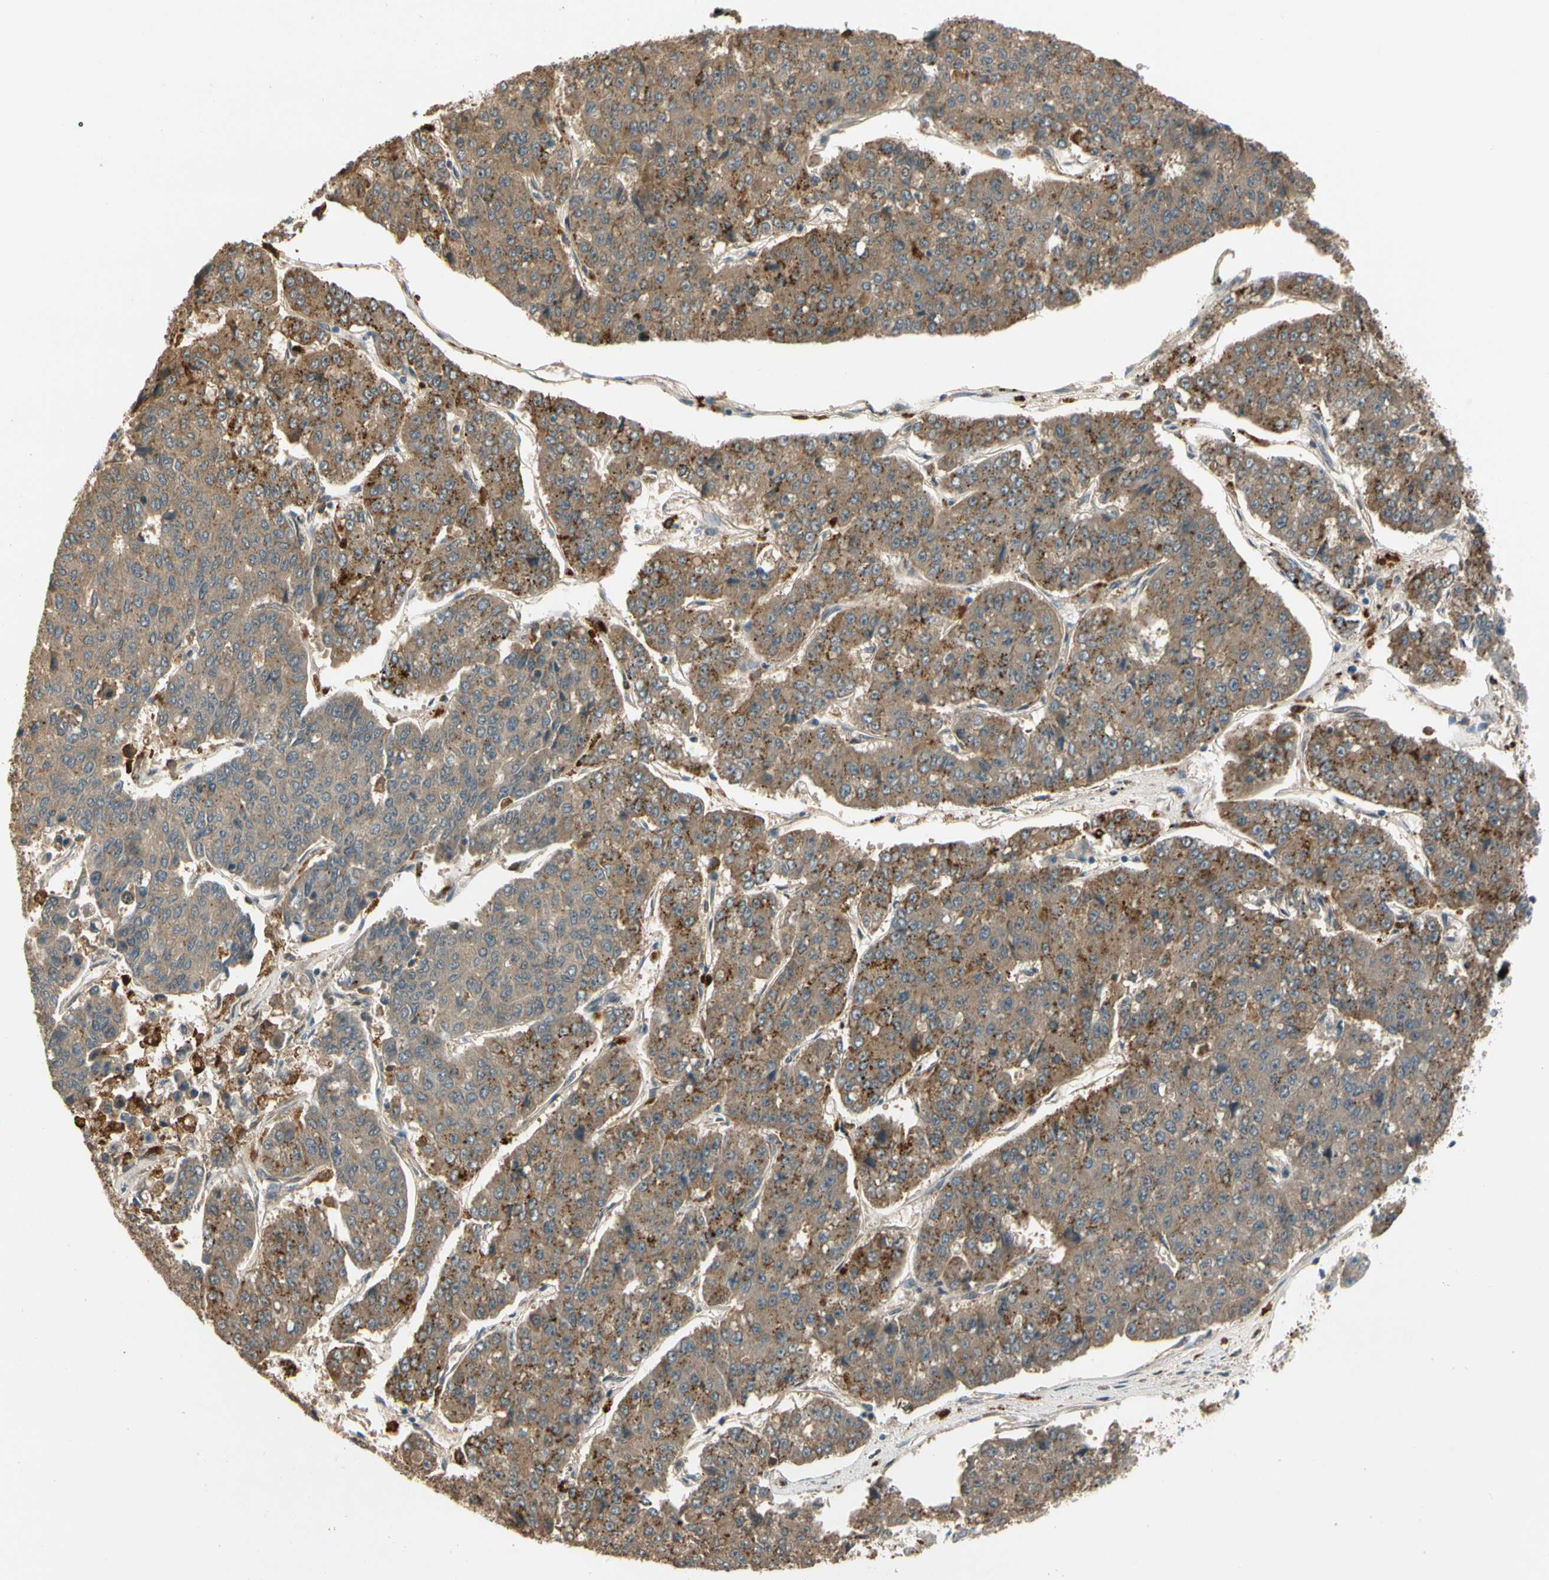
{"staining": {"intensity": "moderate", "quantity": ">75%", "location": "cytoplasmic/membranous"}, "tissue": "pancreatic cancer", "cell_type": "Tumor cells", "image_type": "cancer", "snomed": [{"axis": "morphology", "description": "Adenocarcinoma, NOS"}, {"axis": "topography", "description": "Pancreas"}], "caption": "An image of adenocarcinoma (pancreatic) stained for a protein demonstrates moderate cytoplasmic/membranous brown staining in tumor cells.", "gene": "GM2A", "patient": {"sex": "male", "age": 50}}